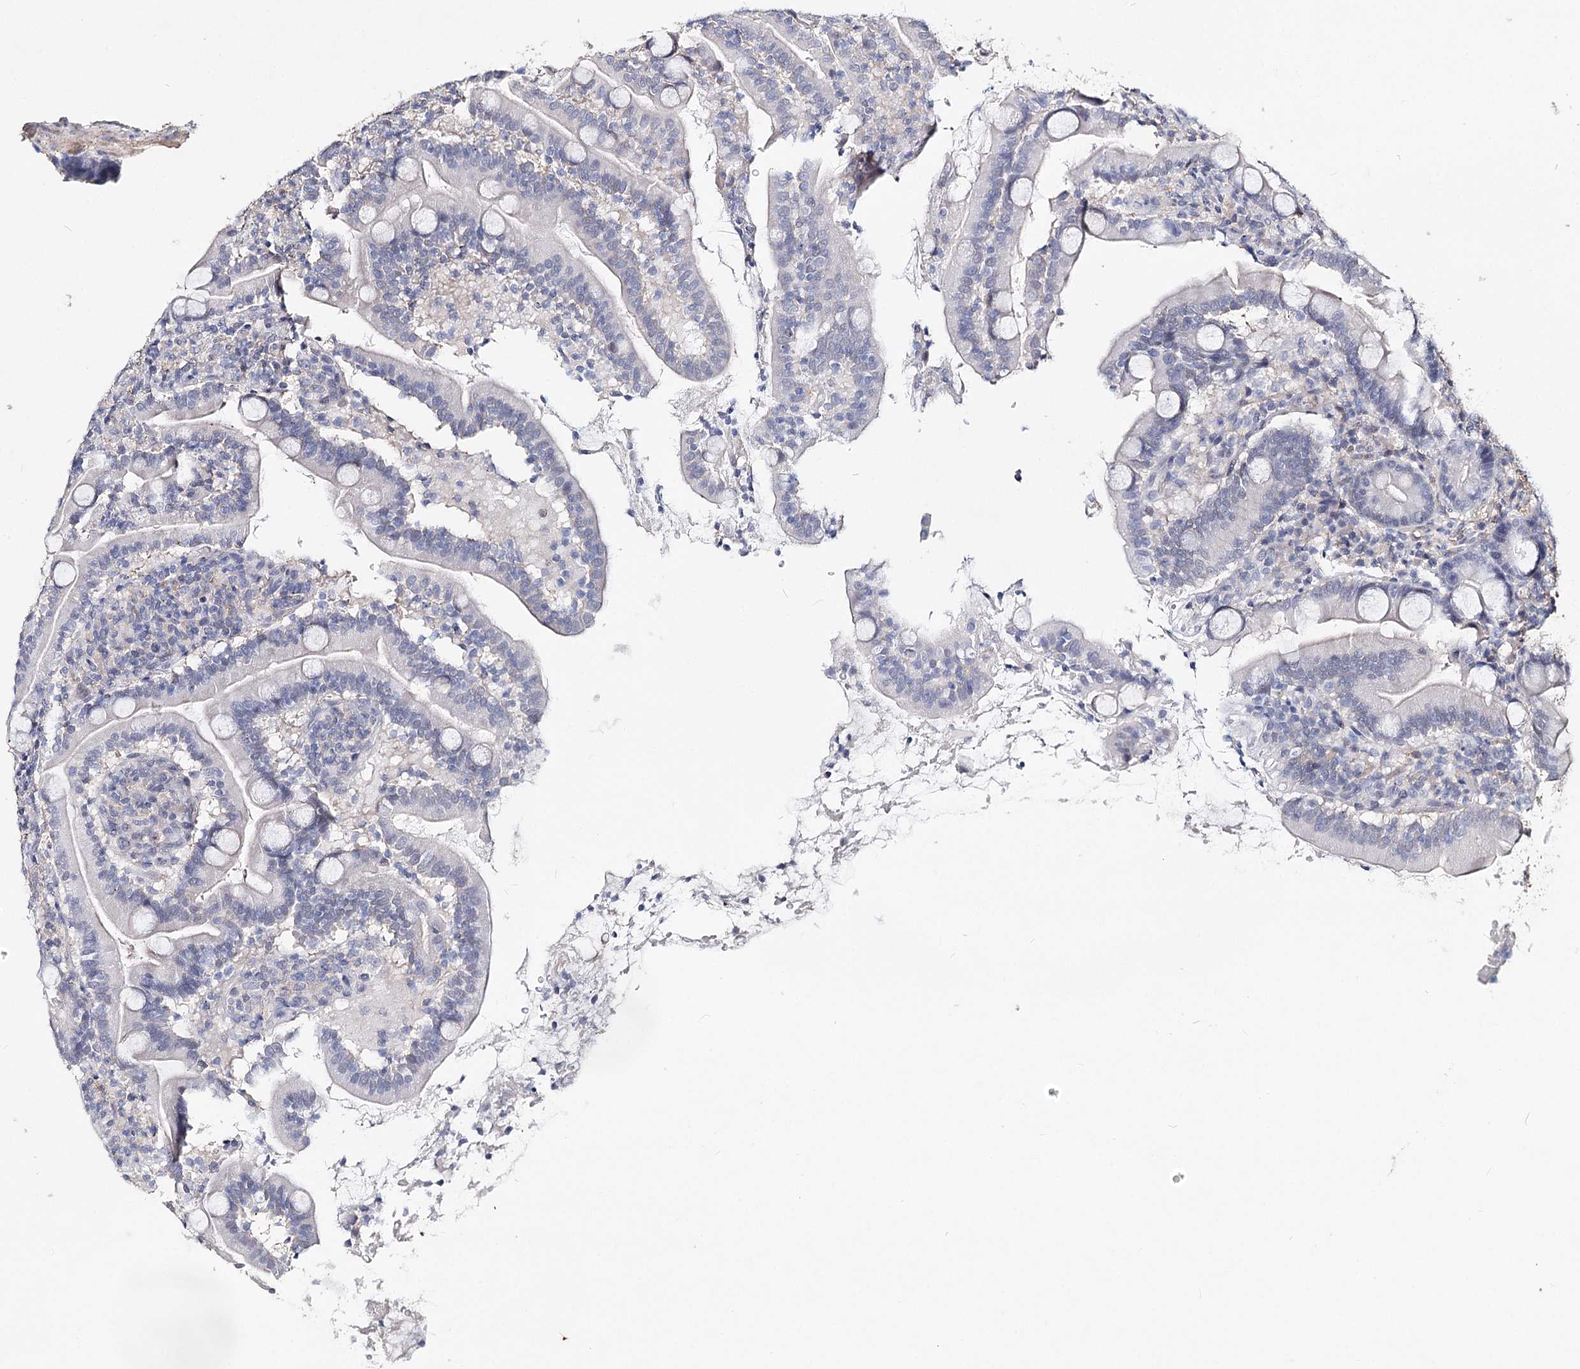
{"staining": {"intensity": "negative", "quantity": "none", "location": "none"}, "tissue": "duodenum", "cell_type": "Glandular cells", "image_type": "normal", "snomed": [{"axis": "morphology", "description": "Normal tissue, NOS"}, {"axis": "topography", "description": "Duodenum"}], "caption": "Glandular cells show no significant expression in unremarkable duodenum.", "gene": "TMEM218", "patient": {"sex": "male", "age": 35}}